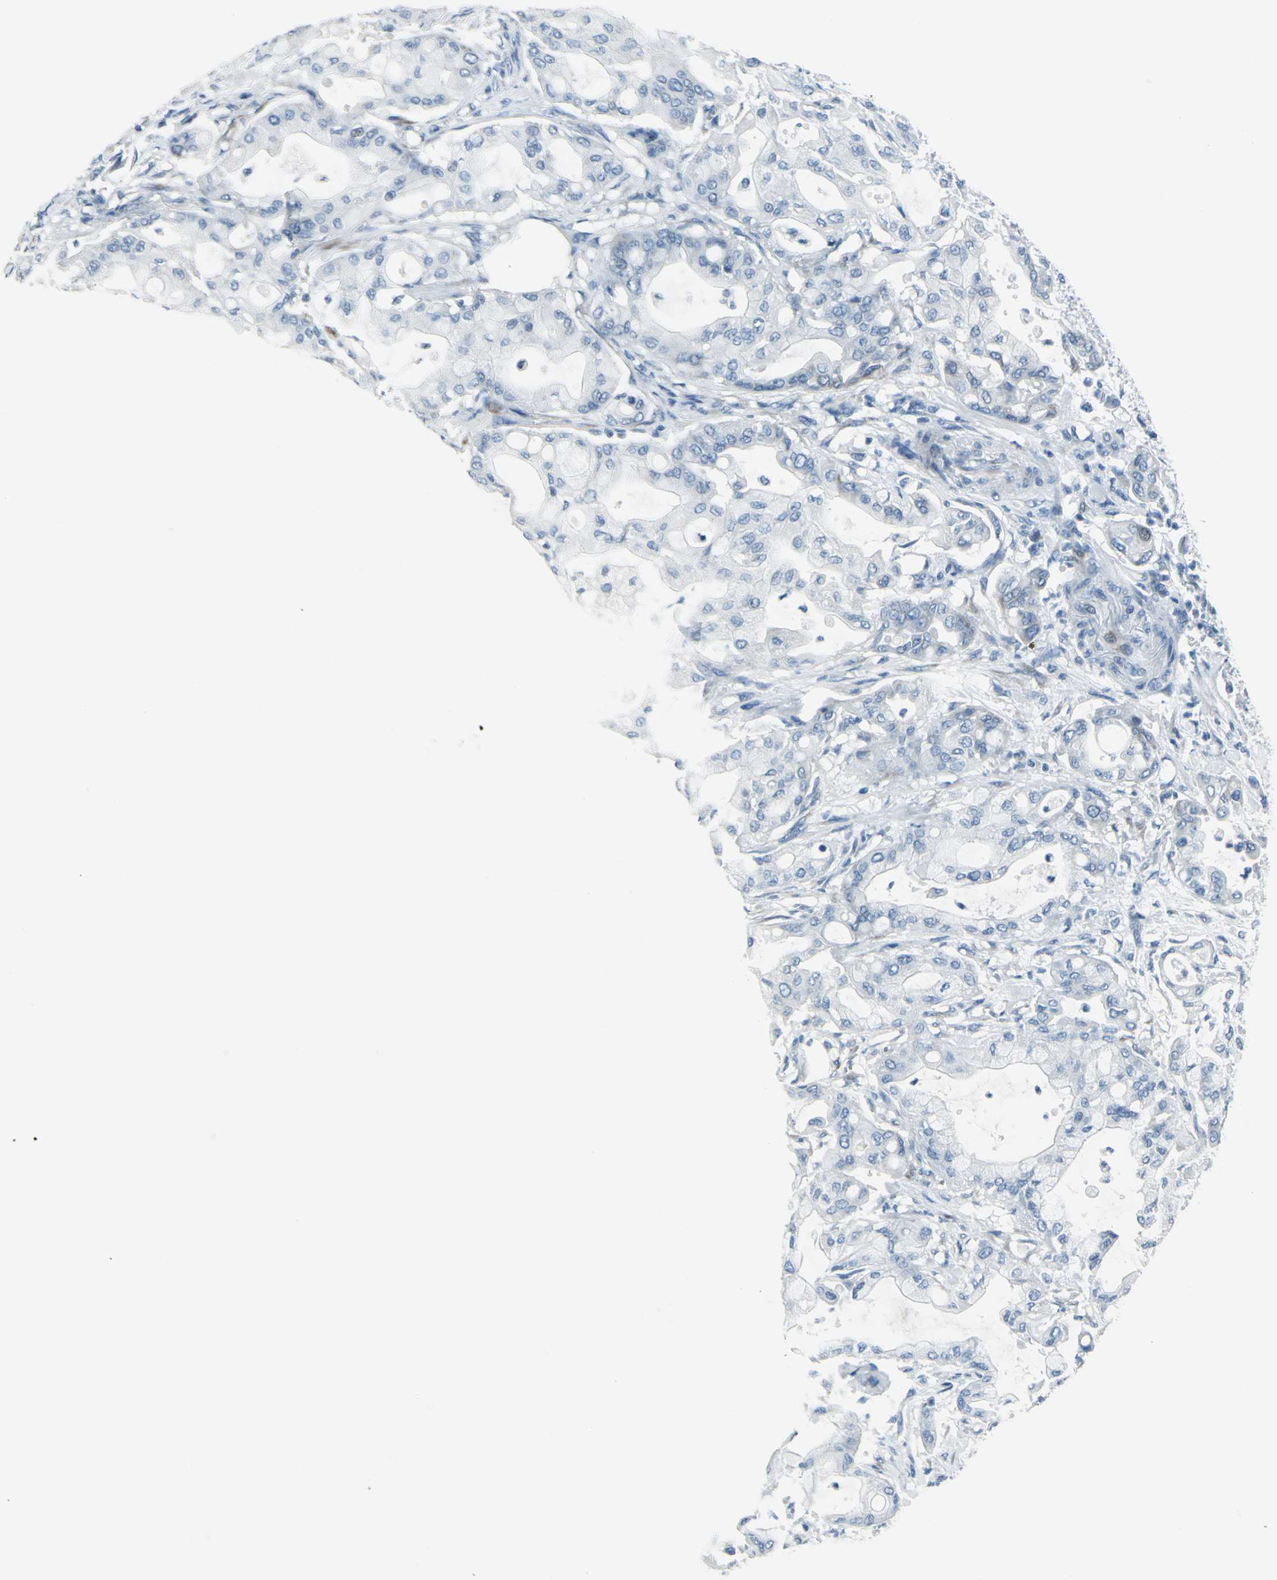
{"staining": {"intensity": "negative", "quantity": "none", "location": "none"}, "tissue": "pancreatic cancer", "cell_type": "Tumor cells", "image_type": "cancer", "snomed": [{"axis": "morphology", "description": "Adenocarcinoma, NOS"}, {"axis": "morphology", "description": "Adenocarcinoma, metastatic, NOS"}, {"axis": "topography", "description": "Lymph node"}, {"axis": "topography", "description": "Pancreas"}, {"axis": "topography", "description": "Duodenum"}], "caption": "A high-resolution micrograph shows immunohistochemistry (IHC) staining of pancreatic cancer, which shows no significant staining in tumor cells.", "gene": "DNAI2", "patient": {"sex": "female", "age": 64}}